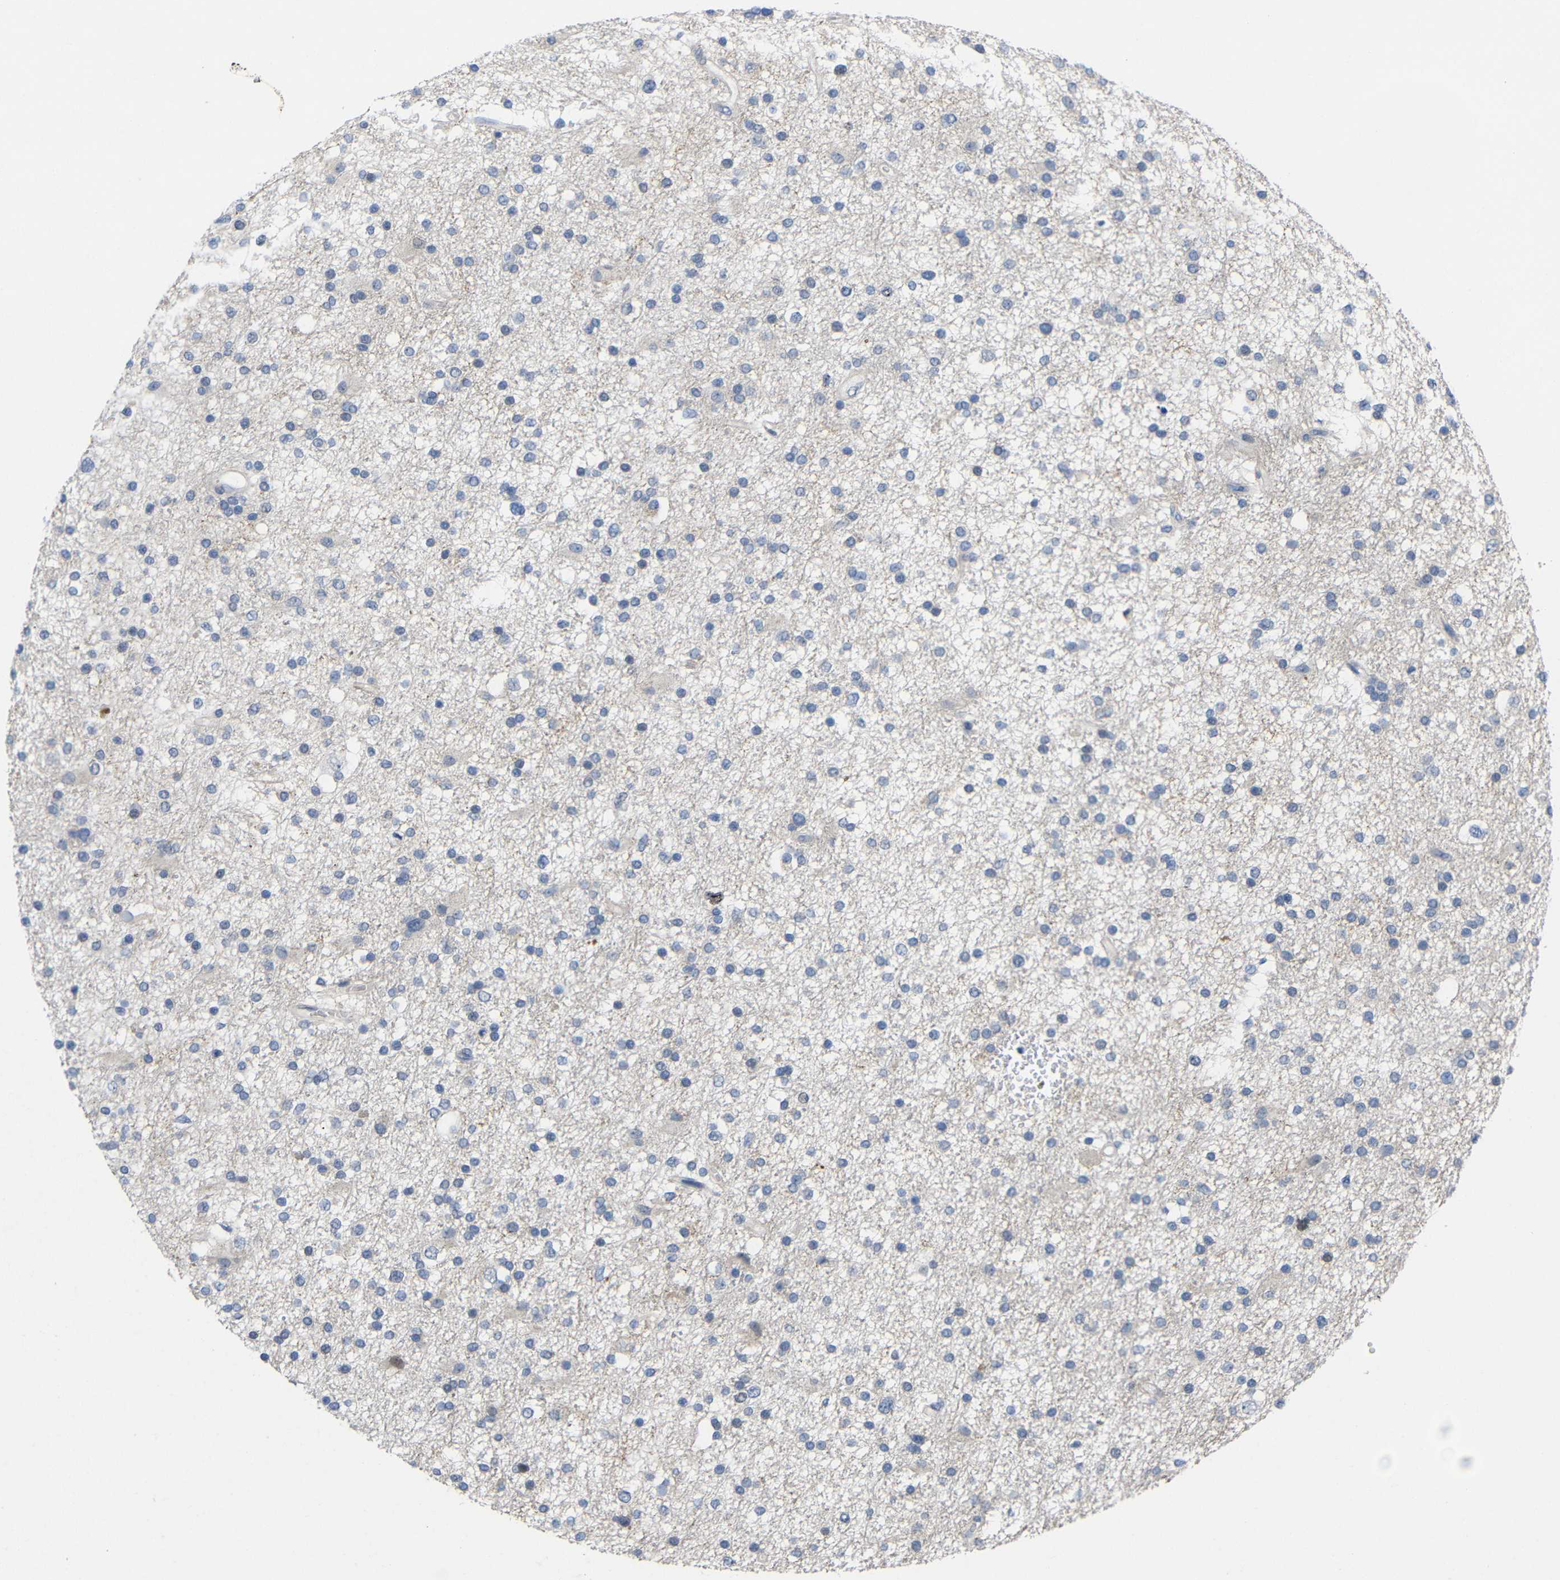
{"staining": {"intensity": "weak", "quantity": "<25%", "location": "cytoplasmic/membranous"}, "tissue": "glioma", "cell_type": "Tumor cells", "image_type": "cancer", "snomed": [{"axis": "morphology", "description": "Glioma, malignant, High grade"}, {"axis": "topography", "description": "Brain"}], "caption": "Protein analysis of glioma displays no significant expression in tumor cells.", "gene": "CMTM1", "patient": {"sex": "male", "age": 33}}